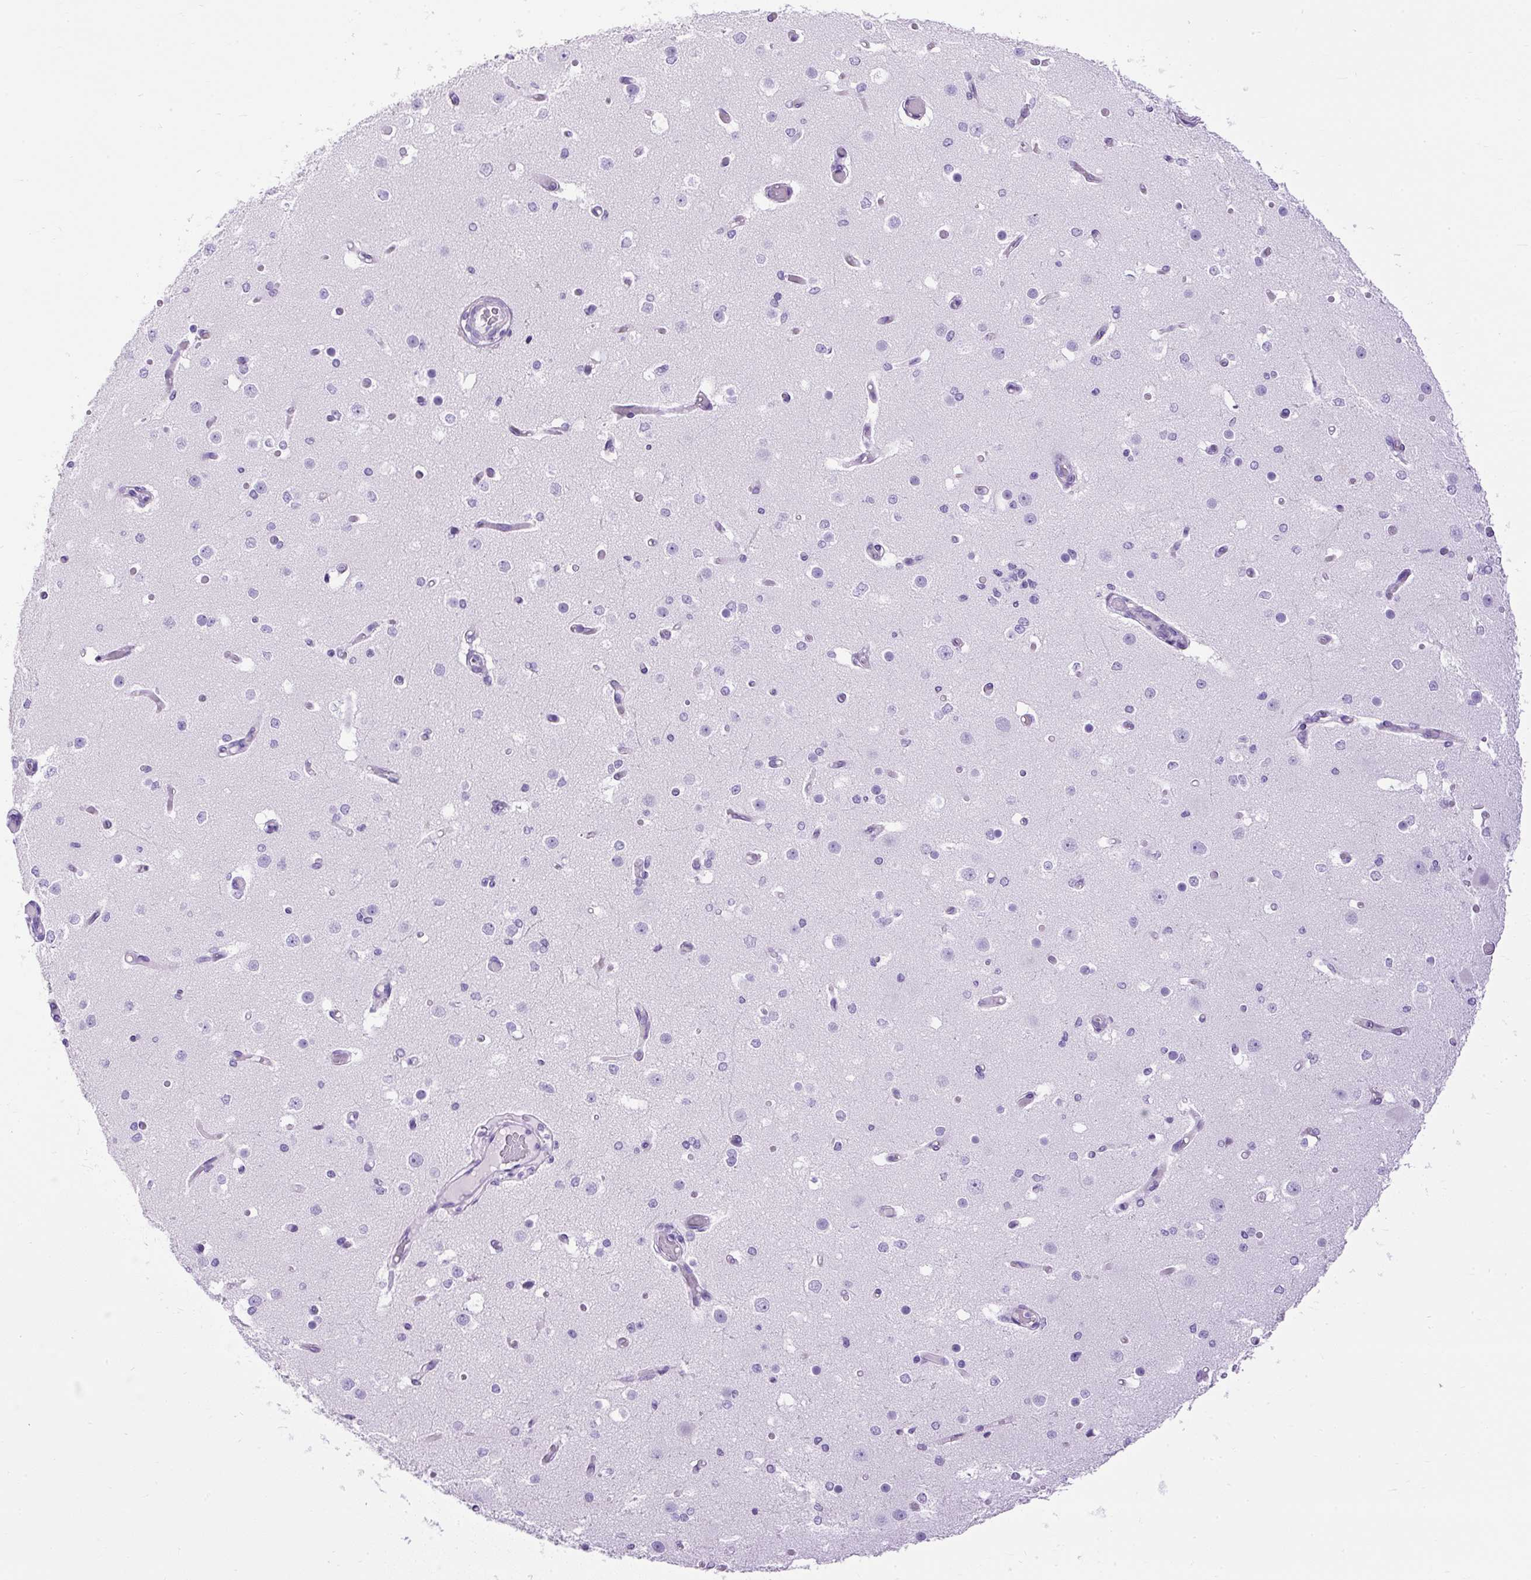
{"staining": {"intensity": "negative", "quantity": "none", "location": "none"}, "tissue": "cerebral cortex", "cell_type": "Endothelial cells", "image_type": "normal", "snomed": [{"axis": "morphology", "description": "Normal tissue, NOS"}, {"axis": "morphology", "description": "Inflammation, NOS"}, {"axis": "topography", "description": "Cerebral cortex"}], "caption": "DAB immunohistochemical staining of benign human cerebral cortex shows no significant expression in endothelial cells.", "gene": "UPP1", "patient": {"sex": "male", "age": 6}}